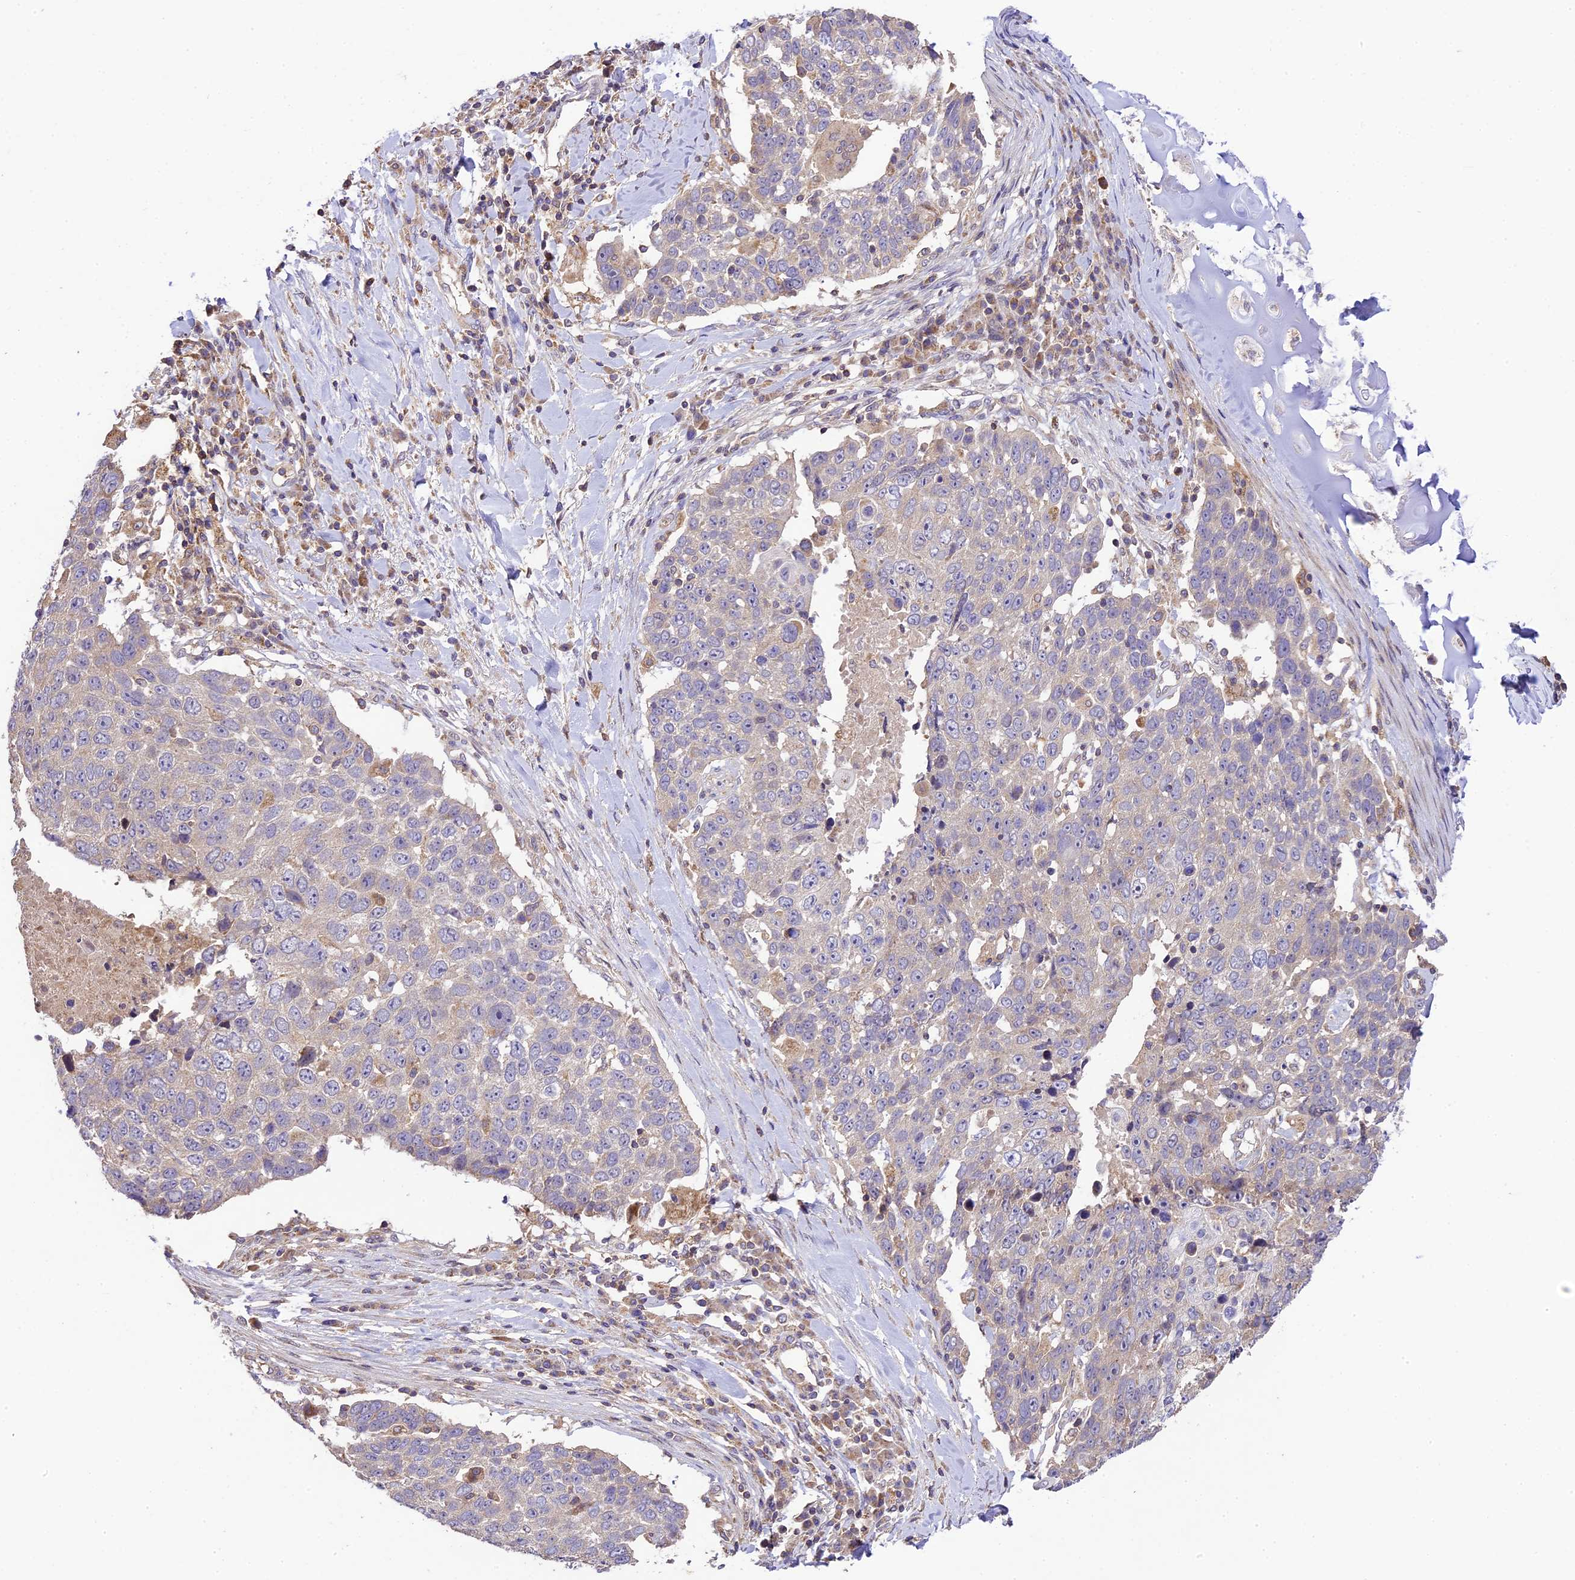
{"staining": {"intensity": "weak", "quantity": "<25%", "location": "cytoplasmic/membranous"}, "tissue": "lung cancer", "cell_type": "Tumor cells", "image_type": "cancer", "snomed": [{"axis": "morphology", "description": "Squamous cell carcinoma, NOS"}, {"axis": "topography", "description": "Lung"}], "caption": "The immunohistochemistry (IHC) photomicrograph has no significant expression in tumor cells of lung cancer tissue.", "gene": "WDR88", "patient": {"sex": "male", "age": 66}}